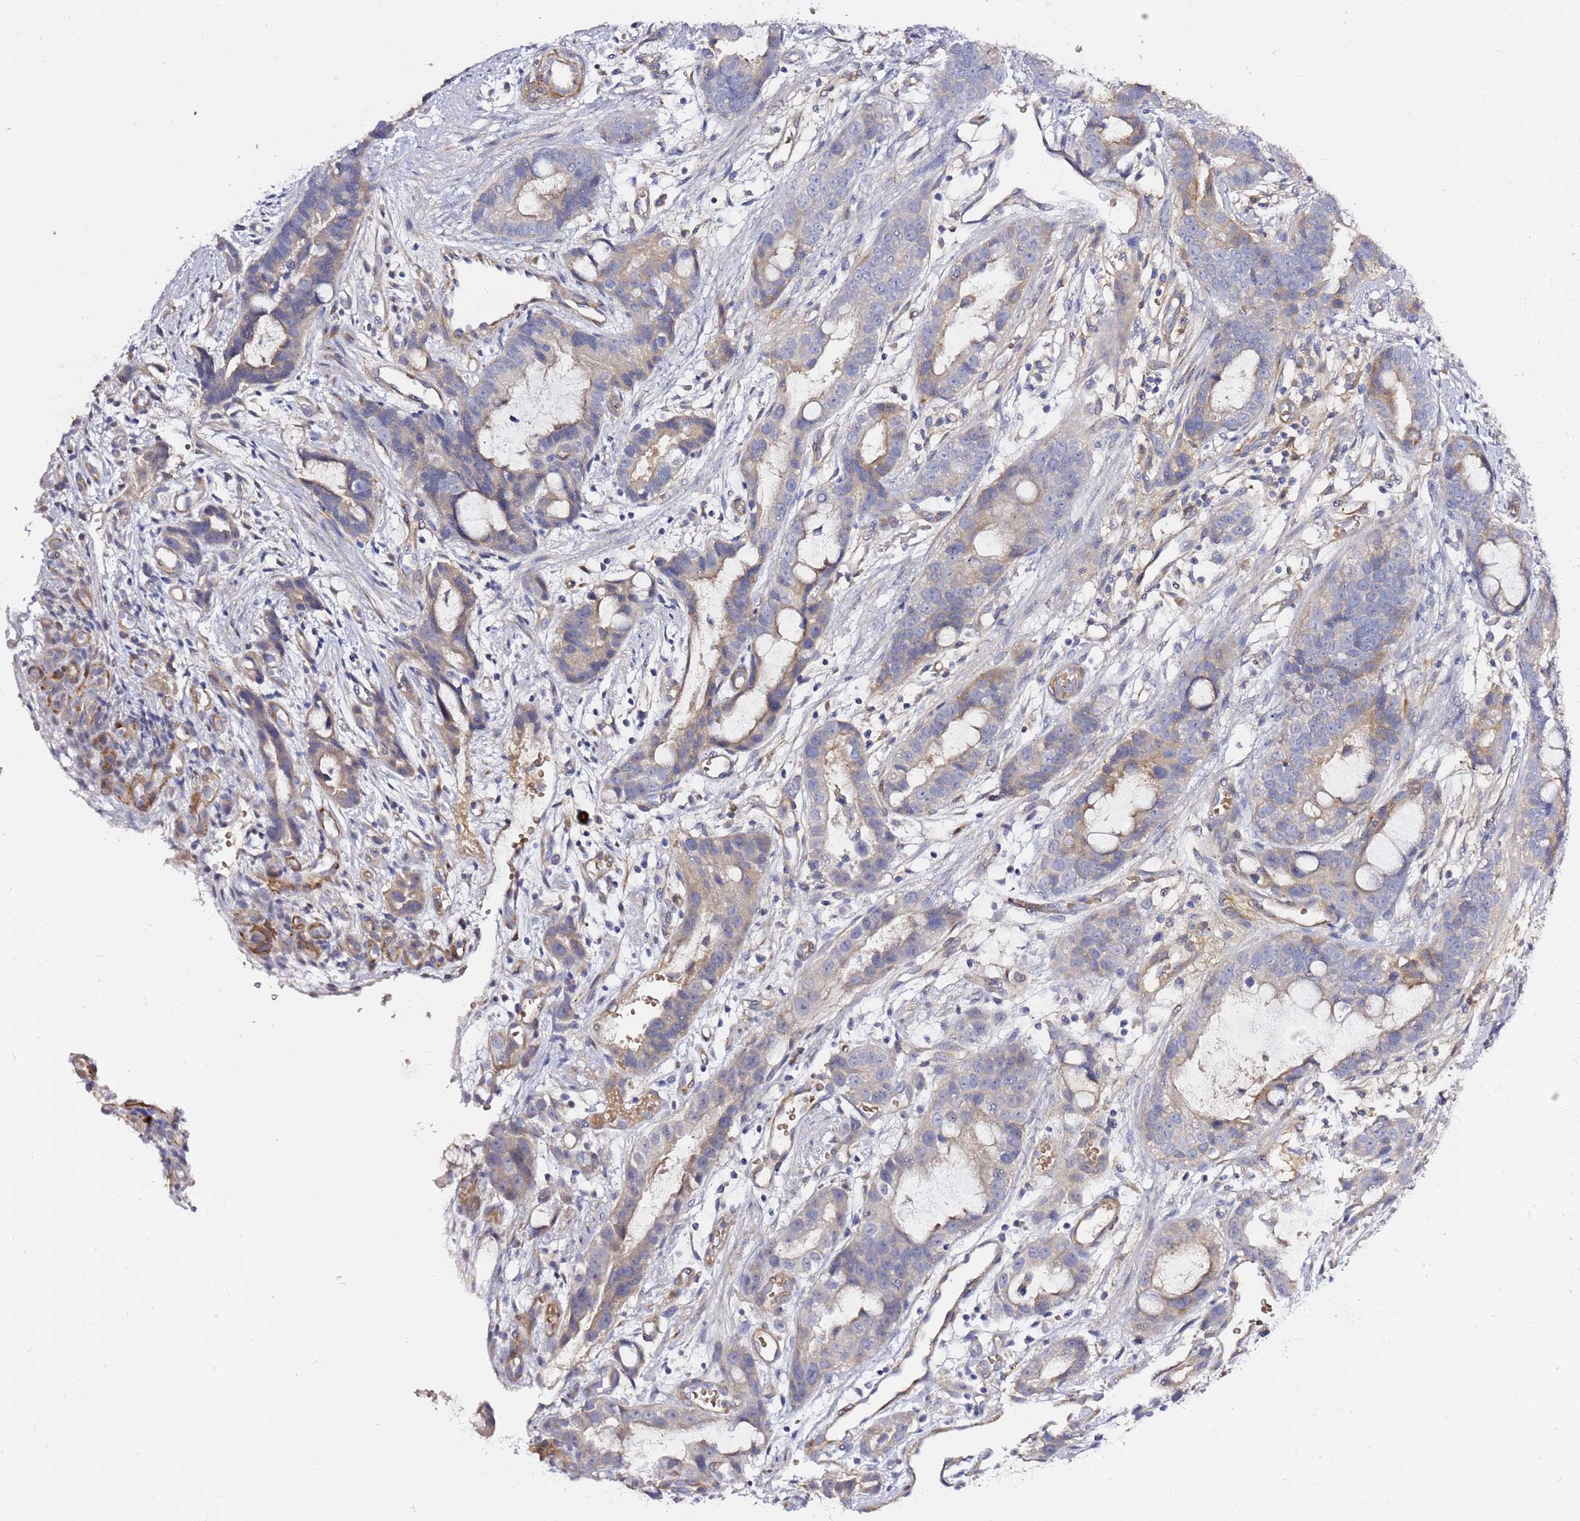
{"staining": {"intensity": "weak", "quantity": "25%-75%", "location": "cytoplasmic/membranous"}, "tissue": "stomach cancer", "cell_type": "Tumor cells", "image_type": "cancer", "snomed": [{"axis": "morphology", "description": "Adenocarcinoma, NOS"}, {"axis": "topography", "description": "Stomach"}], "caption": "Immunohistochemistry (IHC) of human adenocarcinoma (stomach) reveals low levels of weak cytoplasmic/membranous staining in about 25%-75% of tumor cells.", "gene": "RFK", "patient": {"sex": "male", "age": 55}}